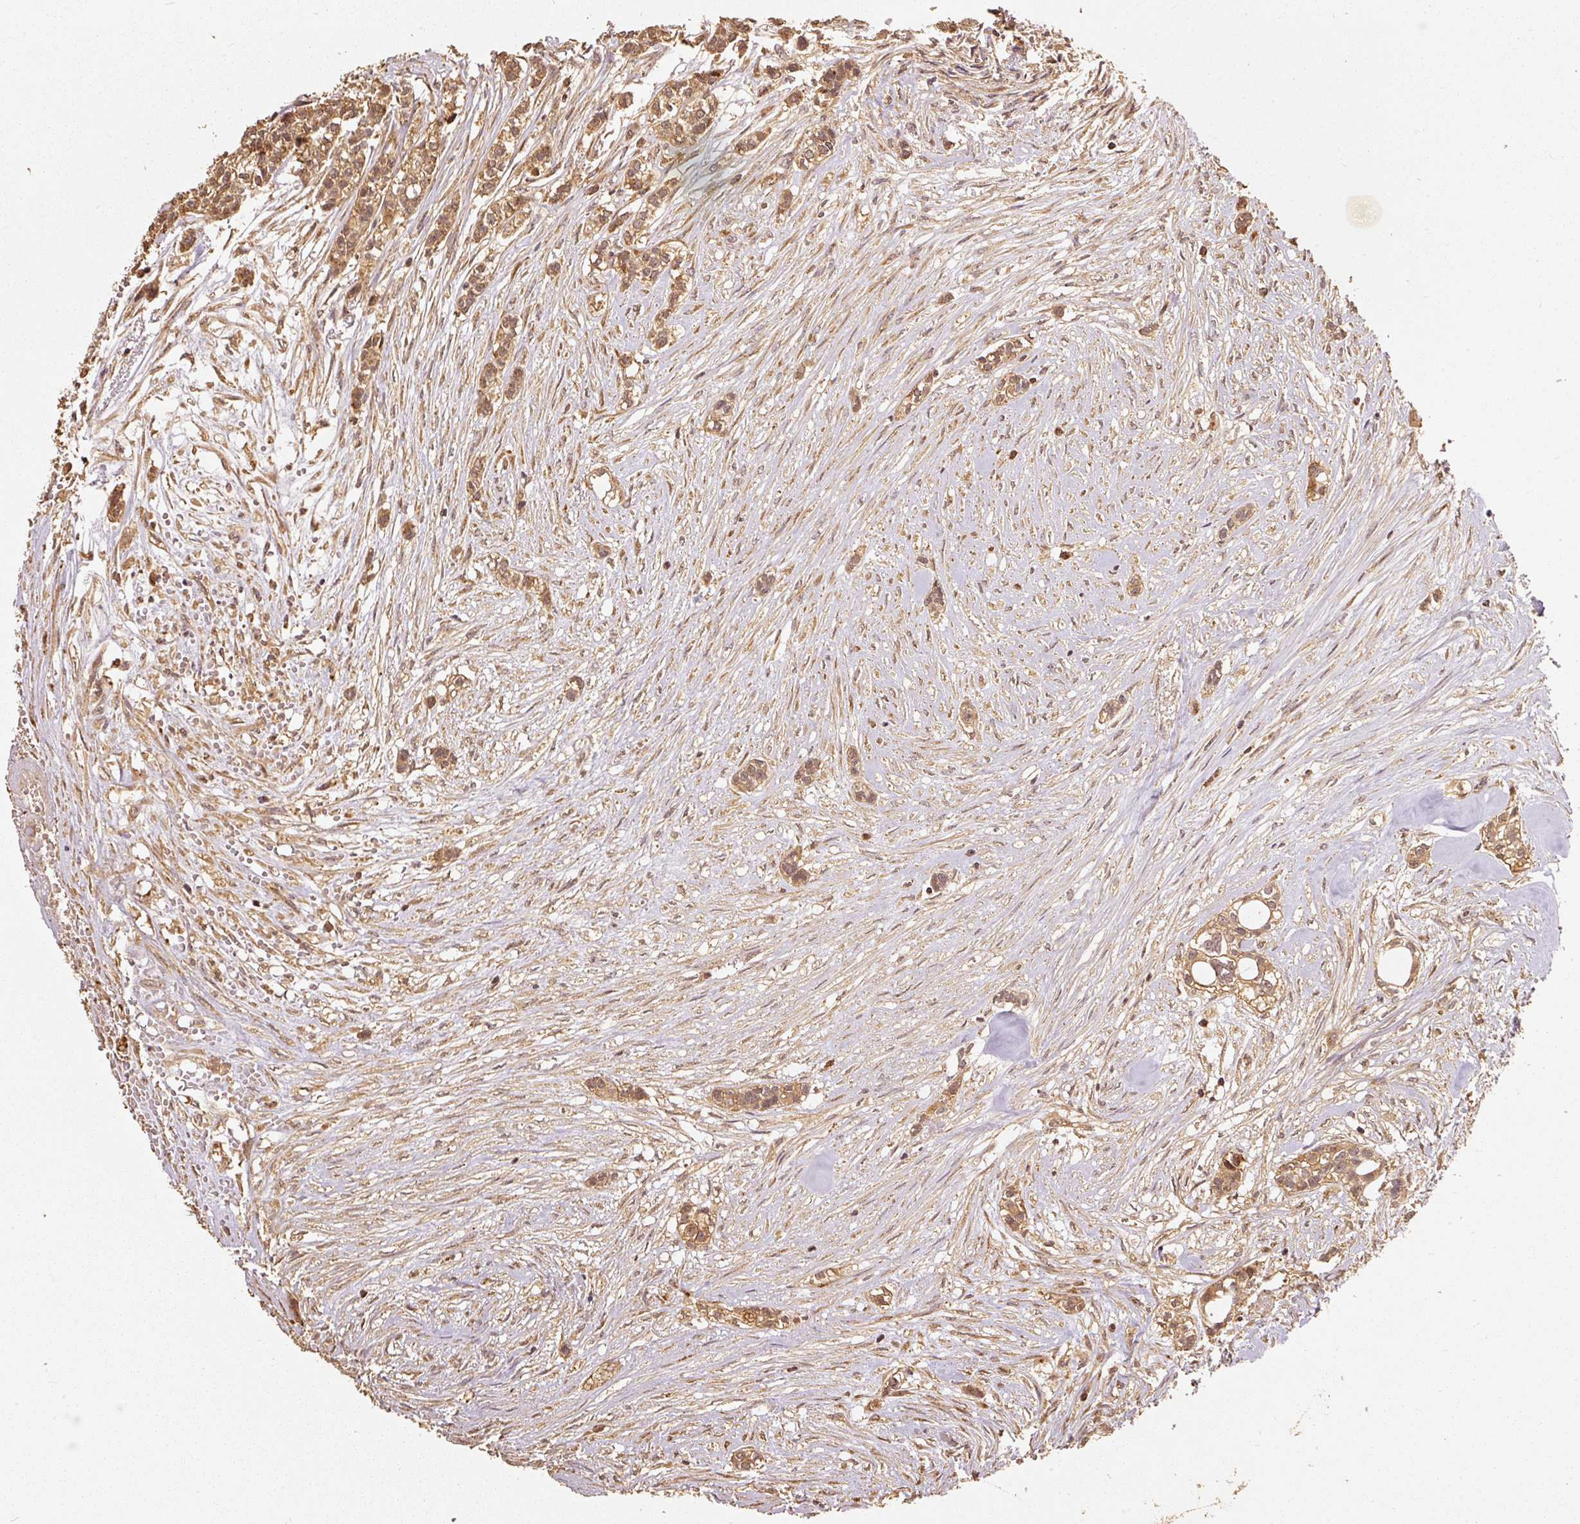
{"staining": {"intensity": "moderate", "quantity": ">75%", "location": "cytoplasmic/membranous"}, "tissue": "head and neck cancer", "cell_type": "Tumor cells", "image_type": "cancer", "snomed": [{"axis": "morphology", "description": "Adenocarcinoma, NOS"}, {"axis": "topography", "description": "Head-Neck"}], "caption": "Protein staining displays moderate cytoplasmic/membranous staining in approximately >75% of tumor cells in adenocarcinoma (head and neck).", "gene": "FUT8", "patient": {"sex": "male", "age": 81}}